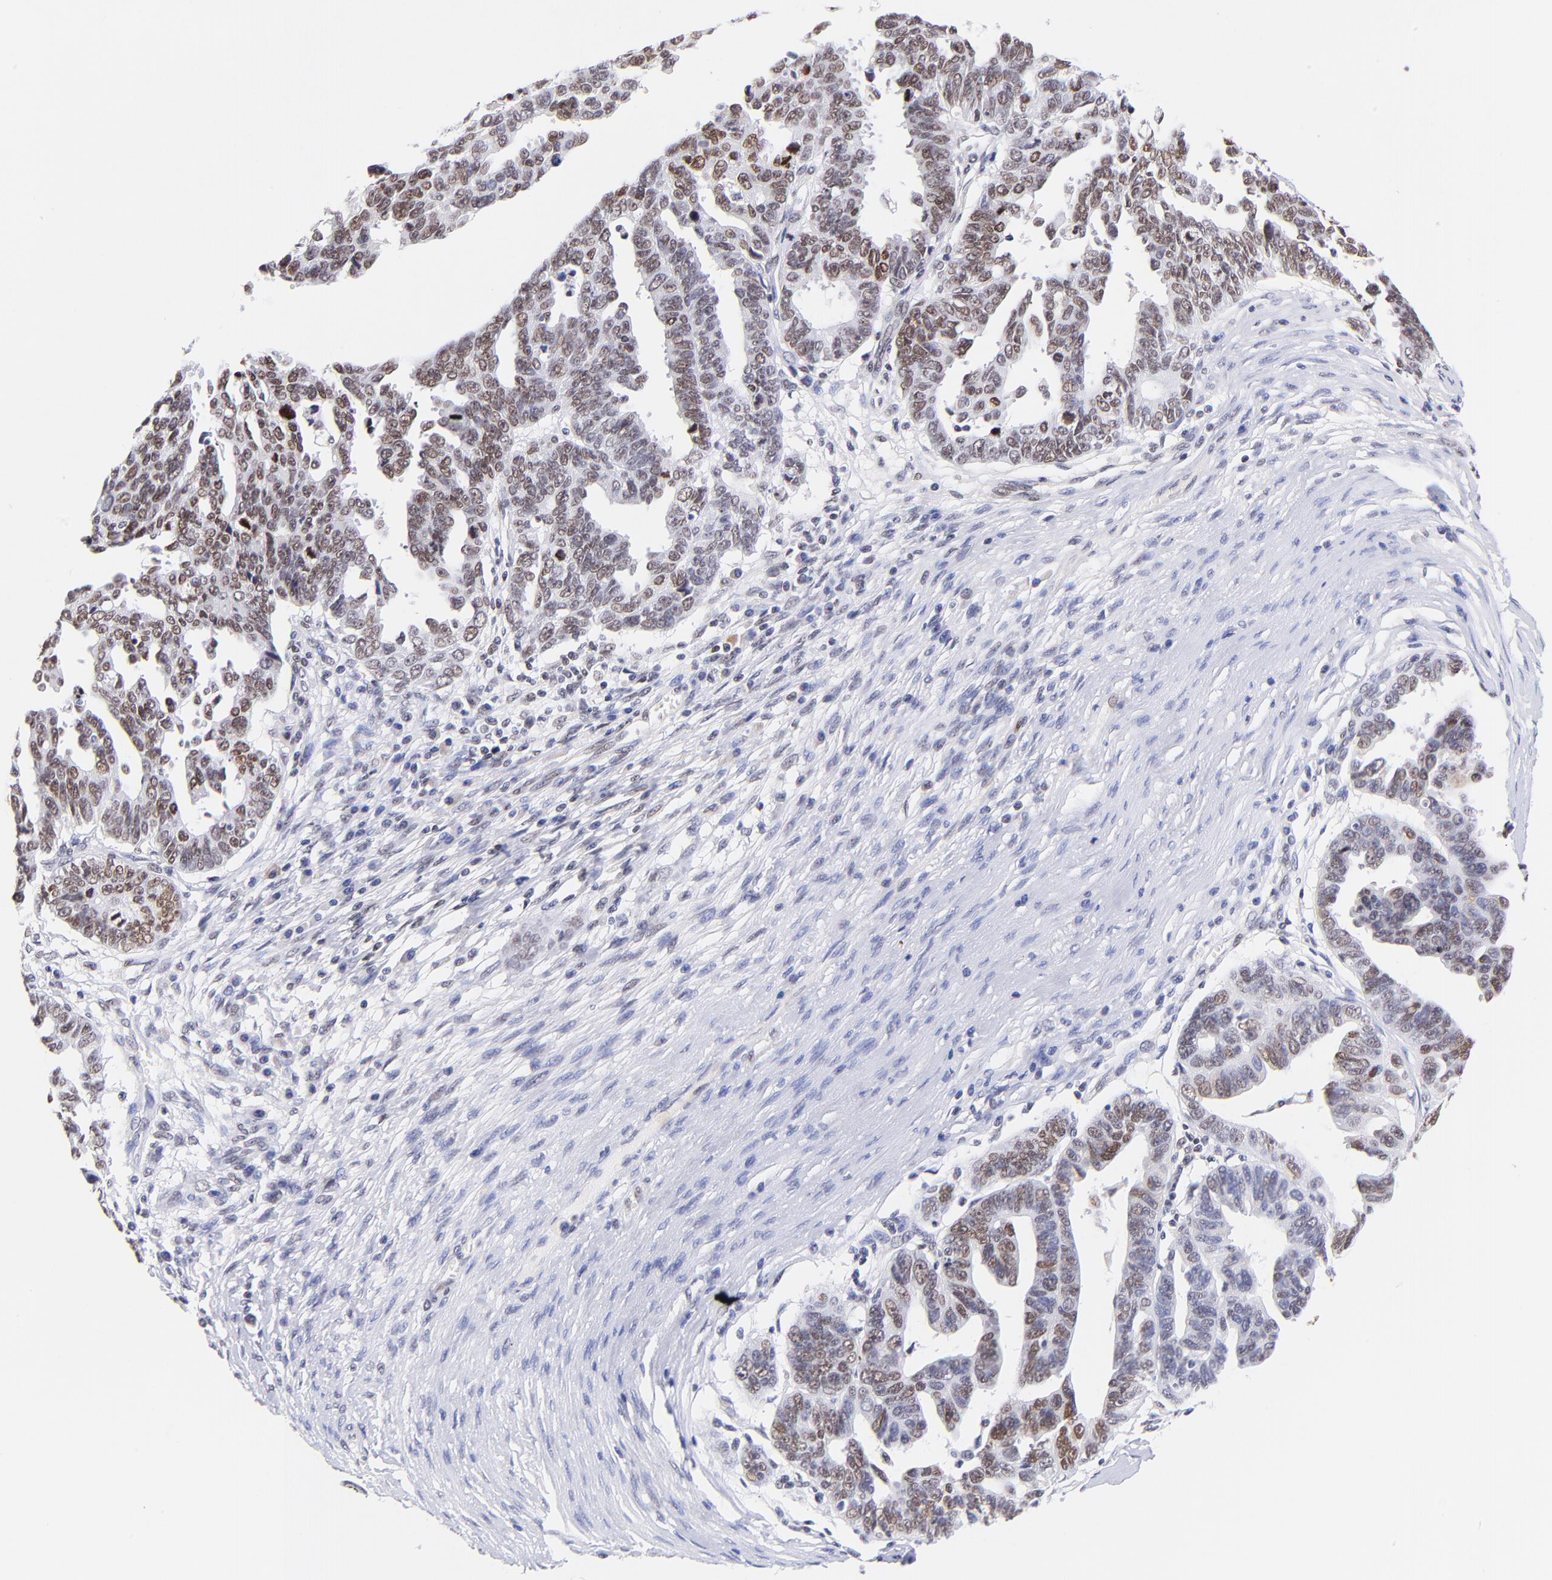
{"staining": {"intensity": "moderate", "quantity": ">75%", "location": "nuclear"}, "tissue": "ovarian cancer", "cell_type": "Tumor cells", "image_type": "cancer", "snomed": [{"axis": "morphology", "description": "Carcinoma, endometroid"}, {"axis": "morphology", "description": "Cystadenocarcinoma, serous, NOS"}, {"axis": "topography", "description": "Ovary"}], "caption": "Protein expression by immunohistochemistry (IHC) displays moderate nuclear expression in approximately >75% of tumor cells in ovarian cancer (serous cystadenocarcinoma).", "gene": "MIDEAS", "patient": {"sex": "female", "age": 45}}